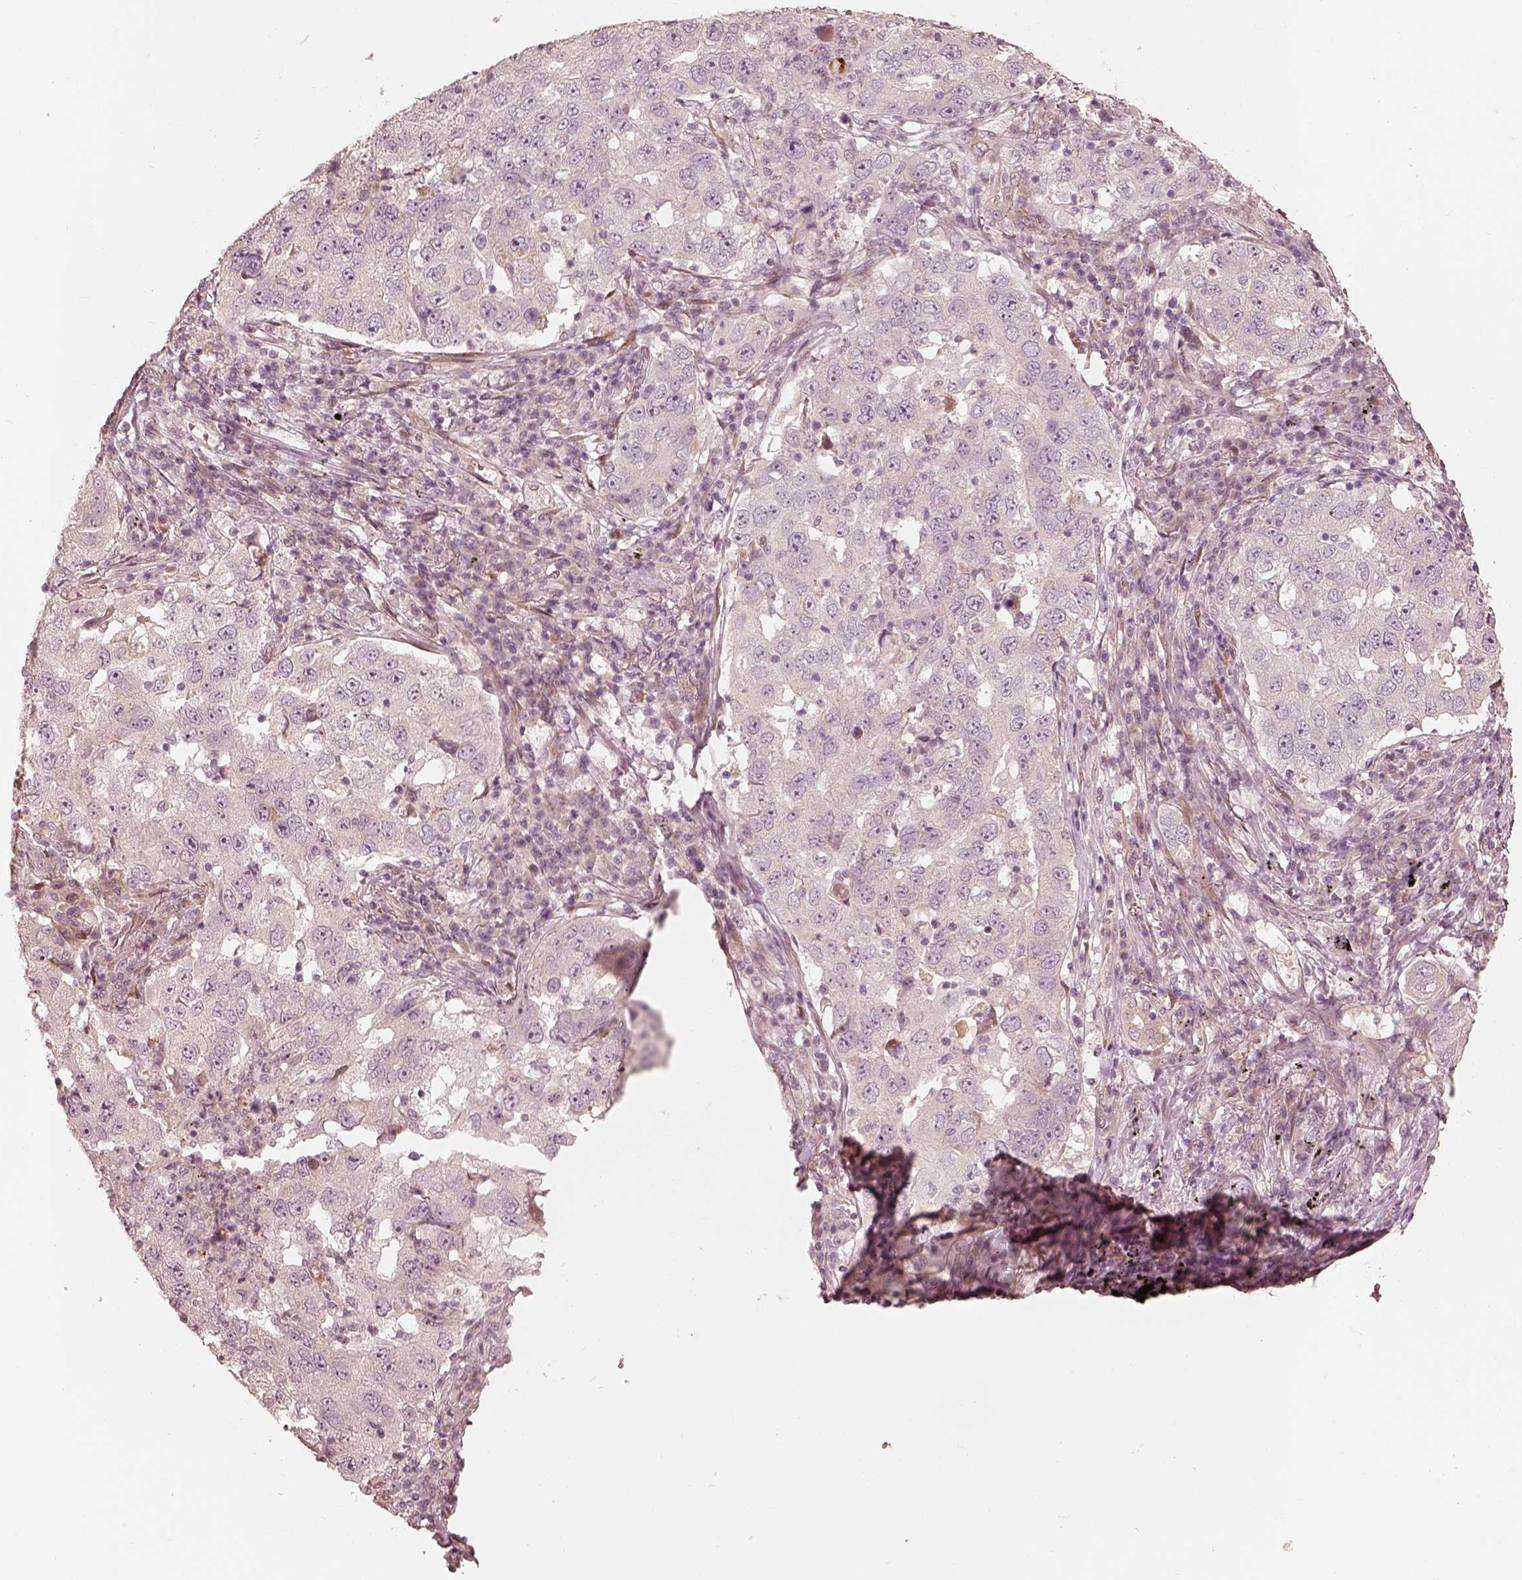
{"staining": {"intensity": "negative", "quantity": "none", "location": "none"}, "tissue": "lung cancer", "cell_type": "Tumor cells", "image_type": "cancer", "snomed": [{"axis": "morphology", "description": "Adenocarcinoma, NOS"}, {"axis": "topography", "description": "Lung"}], "caption": "Immunohistochemistry (IHC) histopathology image of neoplastic tissue: lung cancer (adenocarcinoma) stained with DAB demonstrates no significant protein expression in tumor cells. (Brightfield microscopy of DAB (3,3'-diaminobenzidine) IHC at high magnification).", "gene": "WLS", "patient": {"sex": "male", "age": 73}}